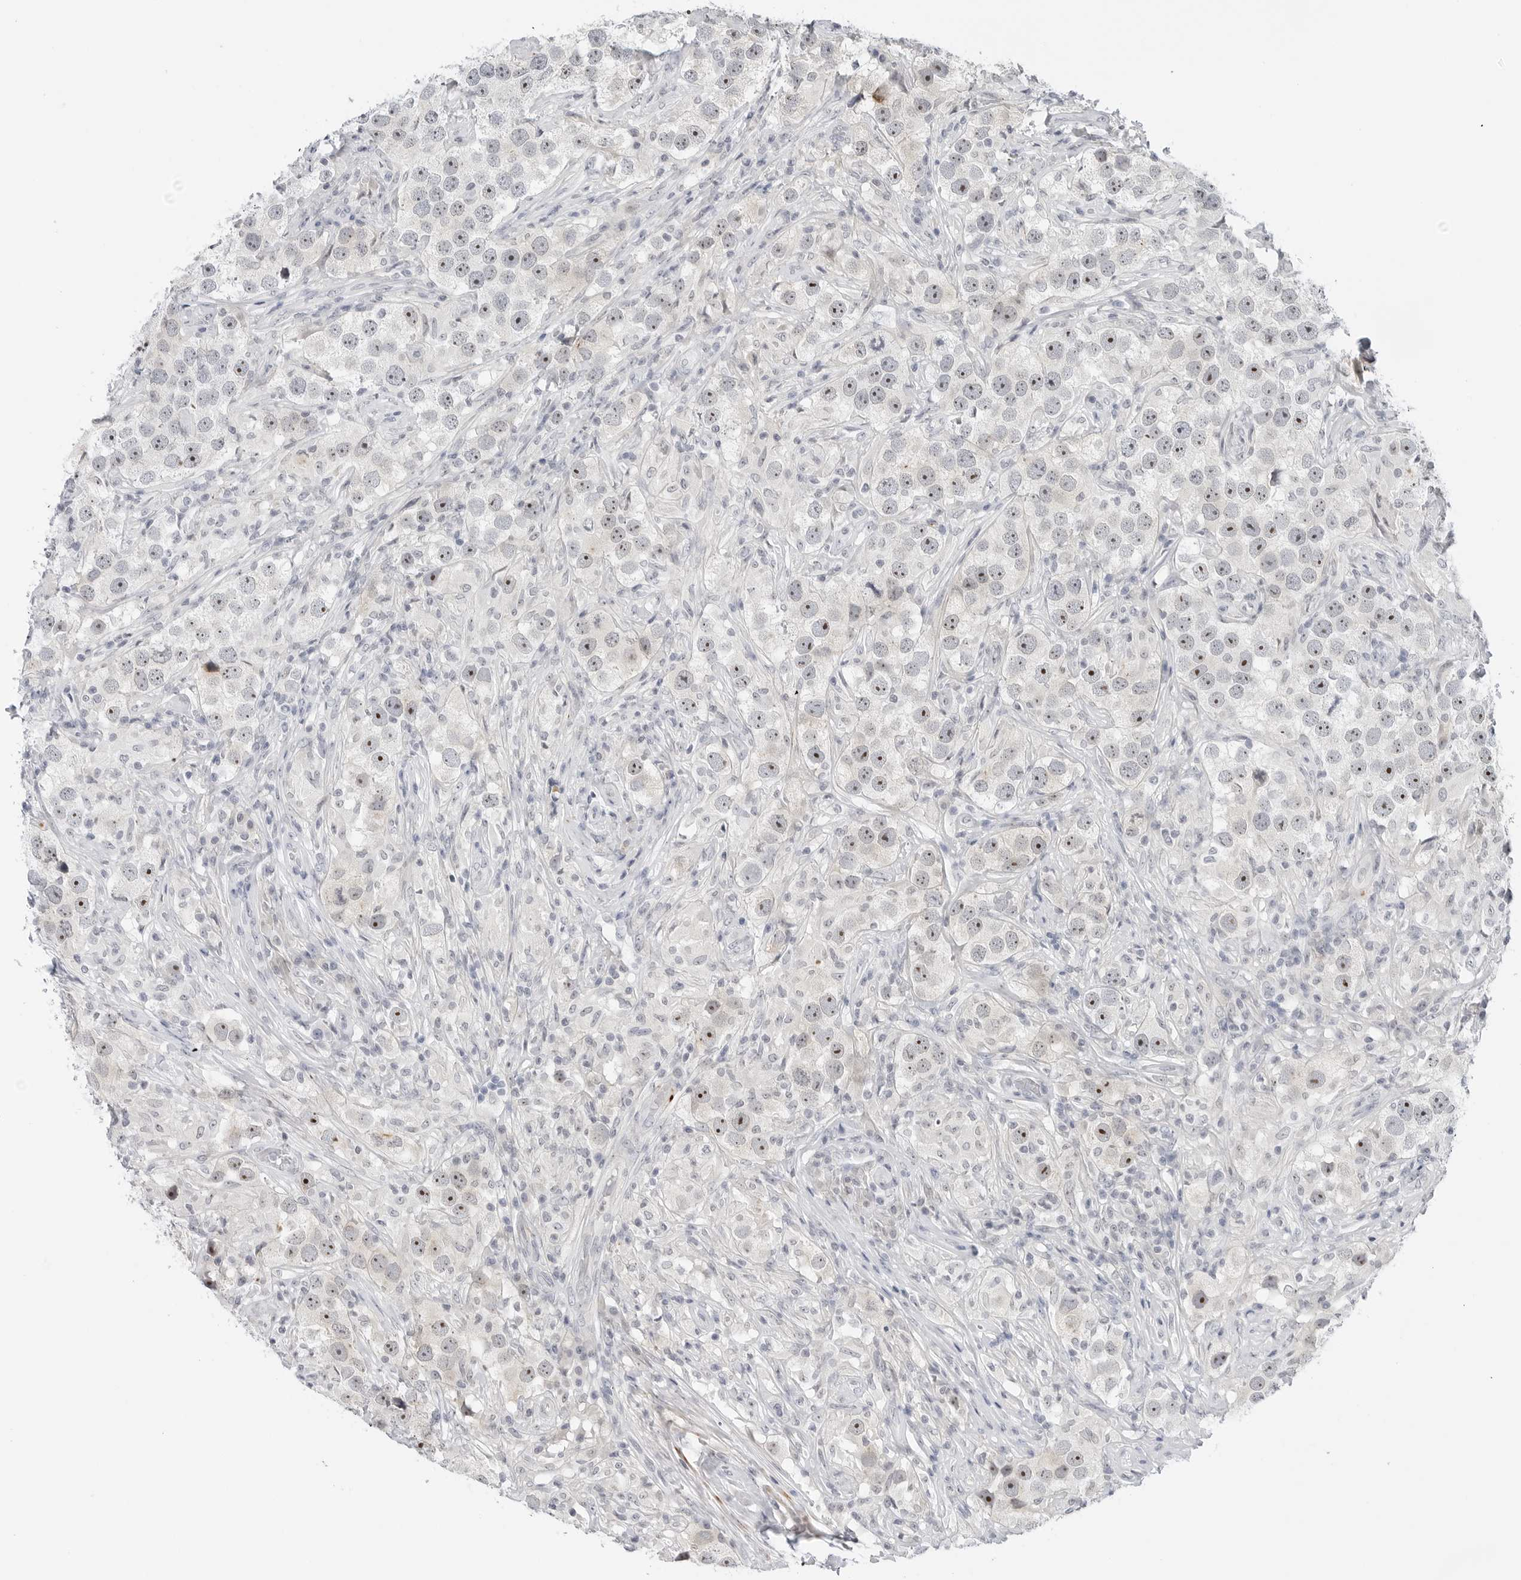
{"staining": {"intensity": "moderate", "quantity": "25%-75%", "location": "nuclear"}, "tissue": "testis cancer", "cell_type": "Tumor cells", "image_type": "cancer", "snomed": [{"axis": "morphology", "description": "Seminoma, NOS"}, {"axis": "topography", "description": "Testis"}], "caption": "Testis seminoma stained for a protein reveals moderate nuclear positivity in tumor cells.", "gene": "MAP2K5", "patient": {"sex": "male", "age": 49}}